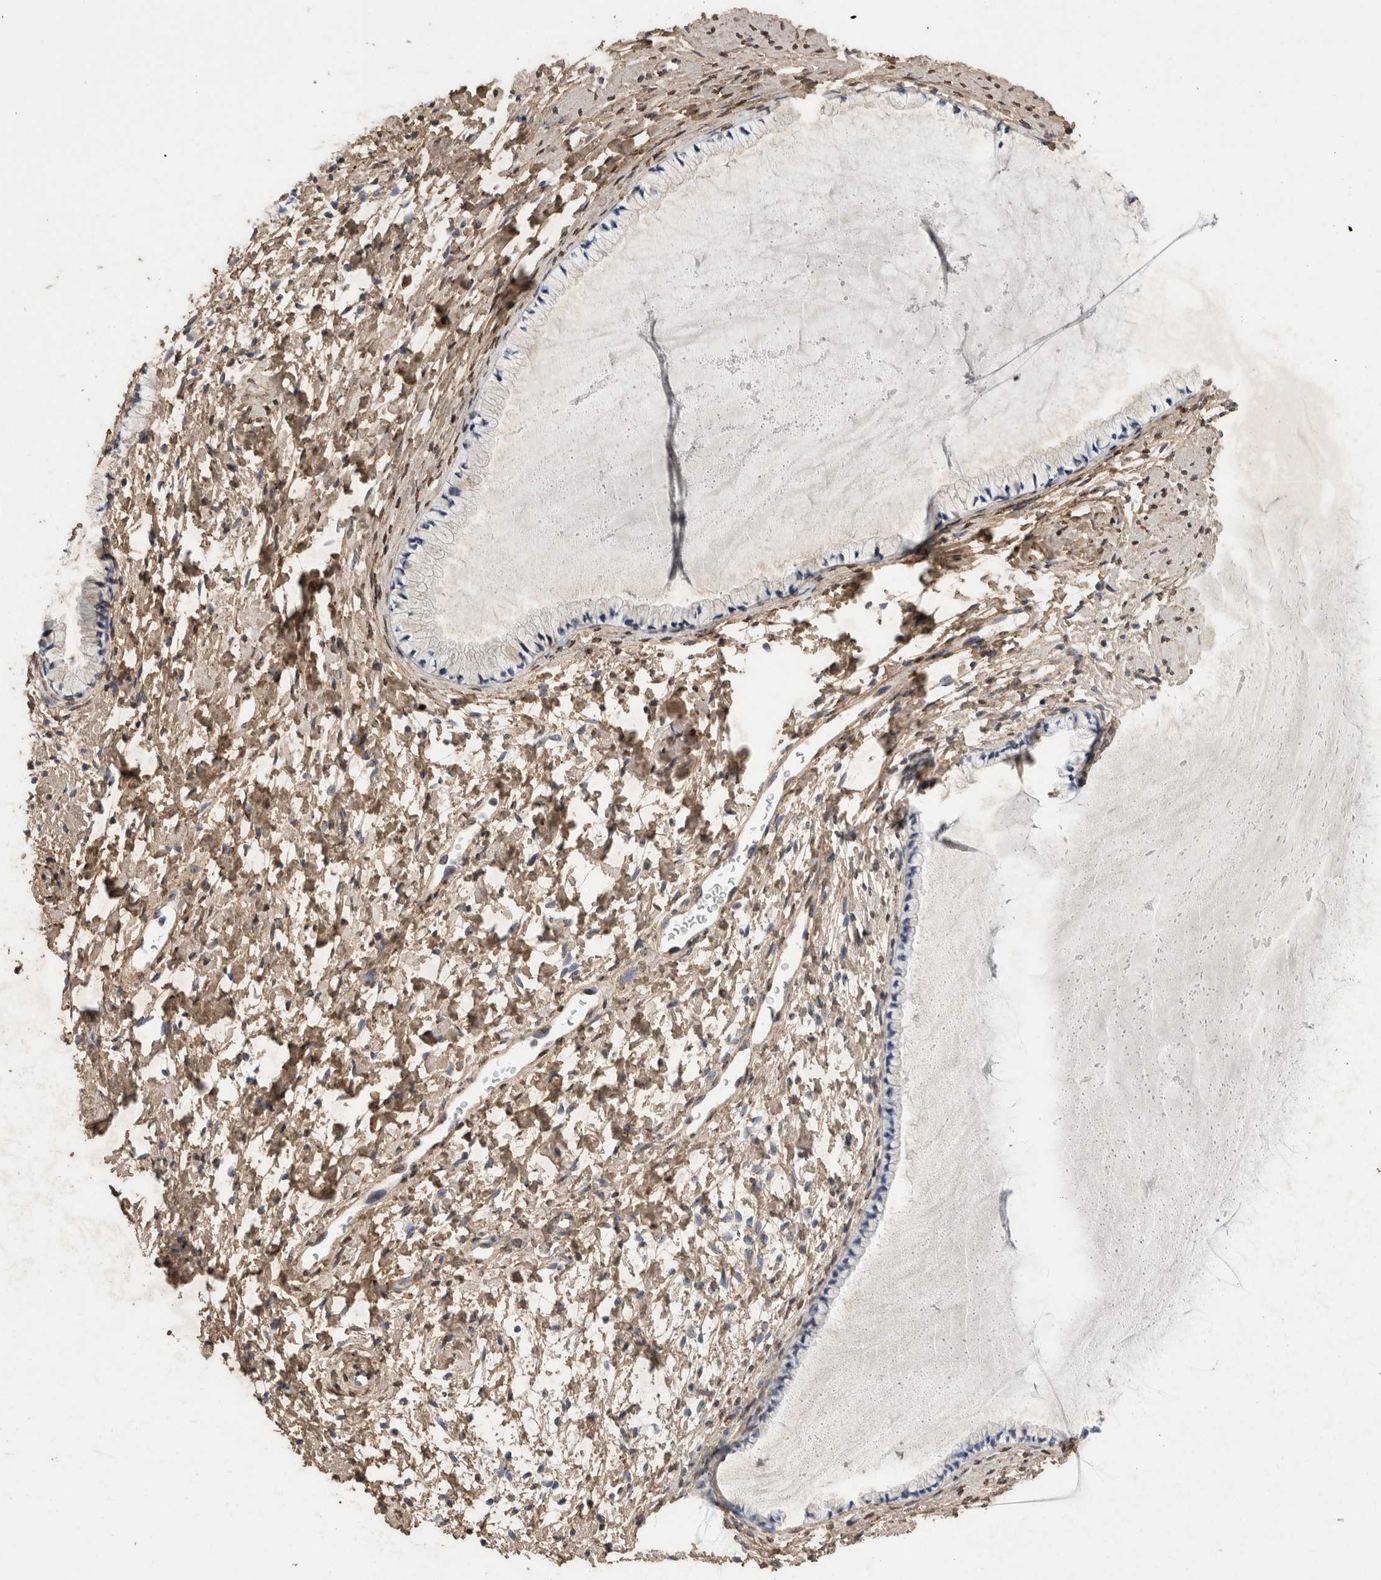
{"staining": {"intensity": "negative", "quantity": "none", "location": "none"}, "tissue": "cervix", "cell_type": "Glandular cells", "image_type": "normal", "snomed": [{"axis": "morphology", "description": "Normal tissue, NOS"}, {"axis": "topography", "description": "Cervix"}], "caption": "This is a photomicrograph of immunohistochemistry (IHC) staining of normal cervix, which shows no positivity in glandular cells. The staining was performed using DAB (3,3'-diaminobenzidine) to visualize the protein expression in brown, while the nuclei were stained in blue with hematoxylin (Magnification: 20x).", "gene": "C1QTNF5", "patient": {"sex": "female", "age": 72}}